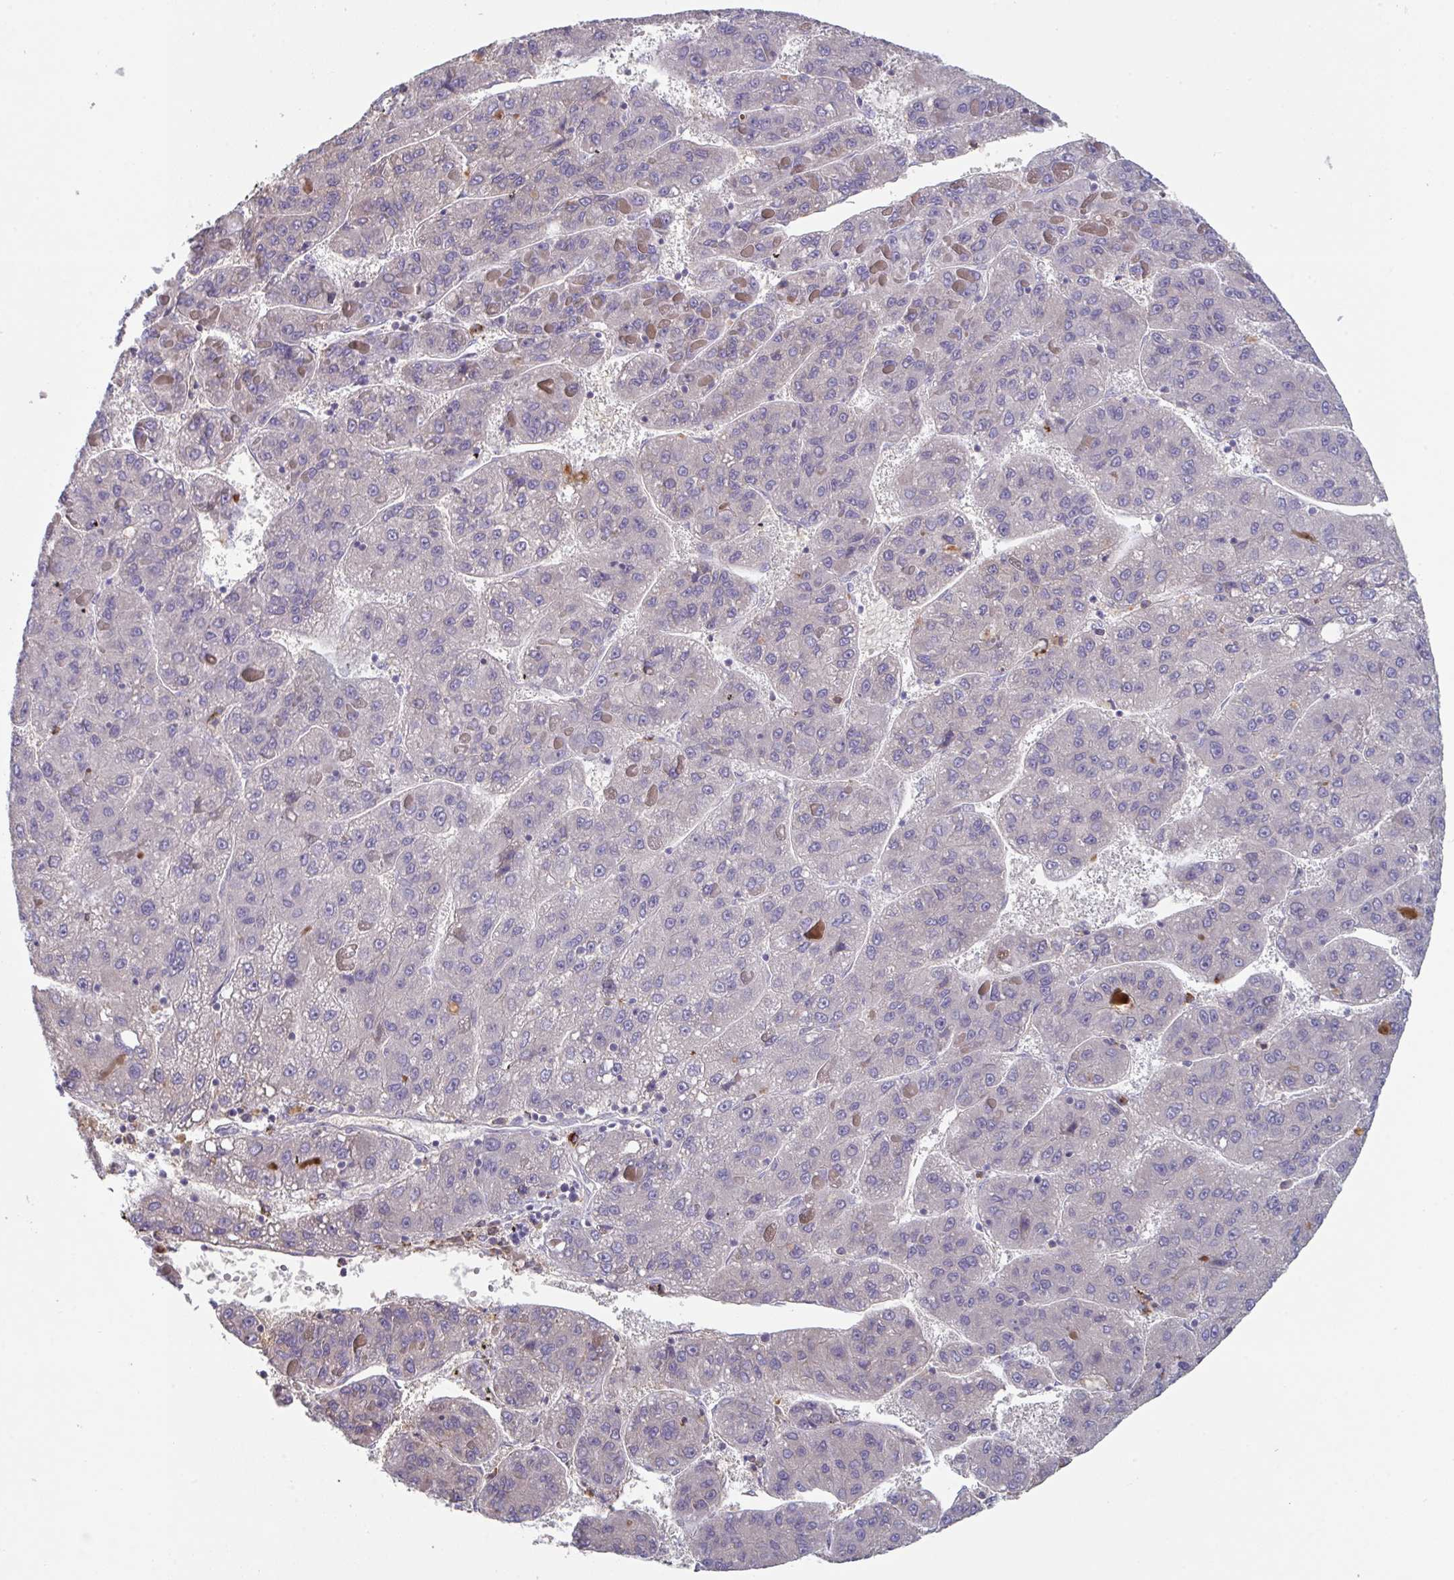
{"staining": {"intensity": "negative", "quantity": "none", "location": "none"}, "tissue": "liver cancer", "cell_type": "Tumor cells", "image_type": "cancer", "snomed": [{"axis": "morphology", "description": "Carcinoma, Hepatocellular, NOS"}, {"axis": "topography", "description": "Liver"}], "caption": "Tumor cells are negative for protein expression in human liver cancer.", "gene": "HGFAC", "patient": {"sex": "female", "age": 82}}